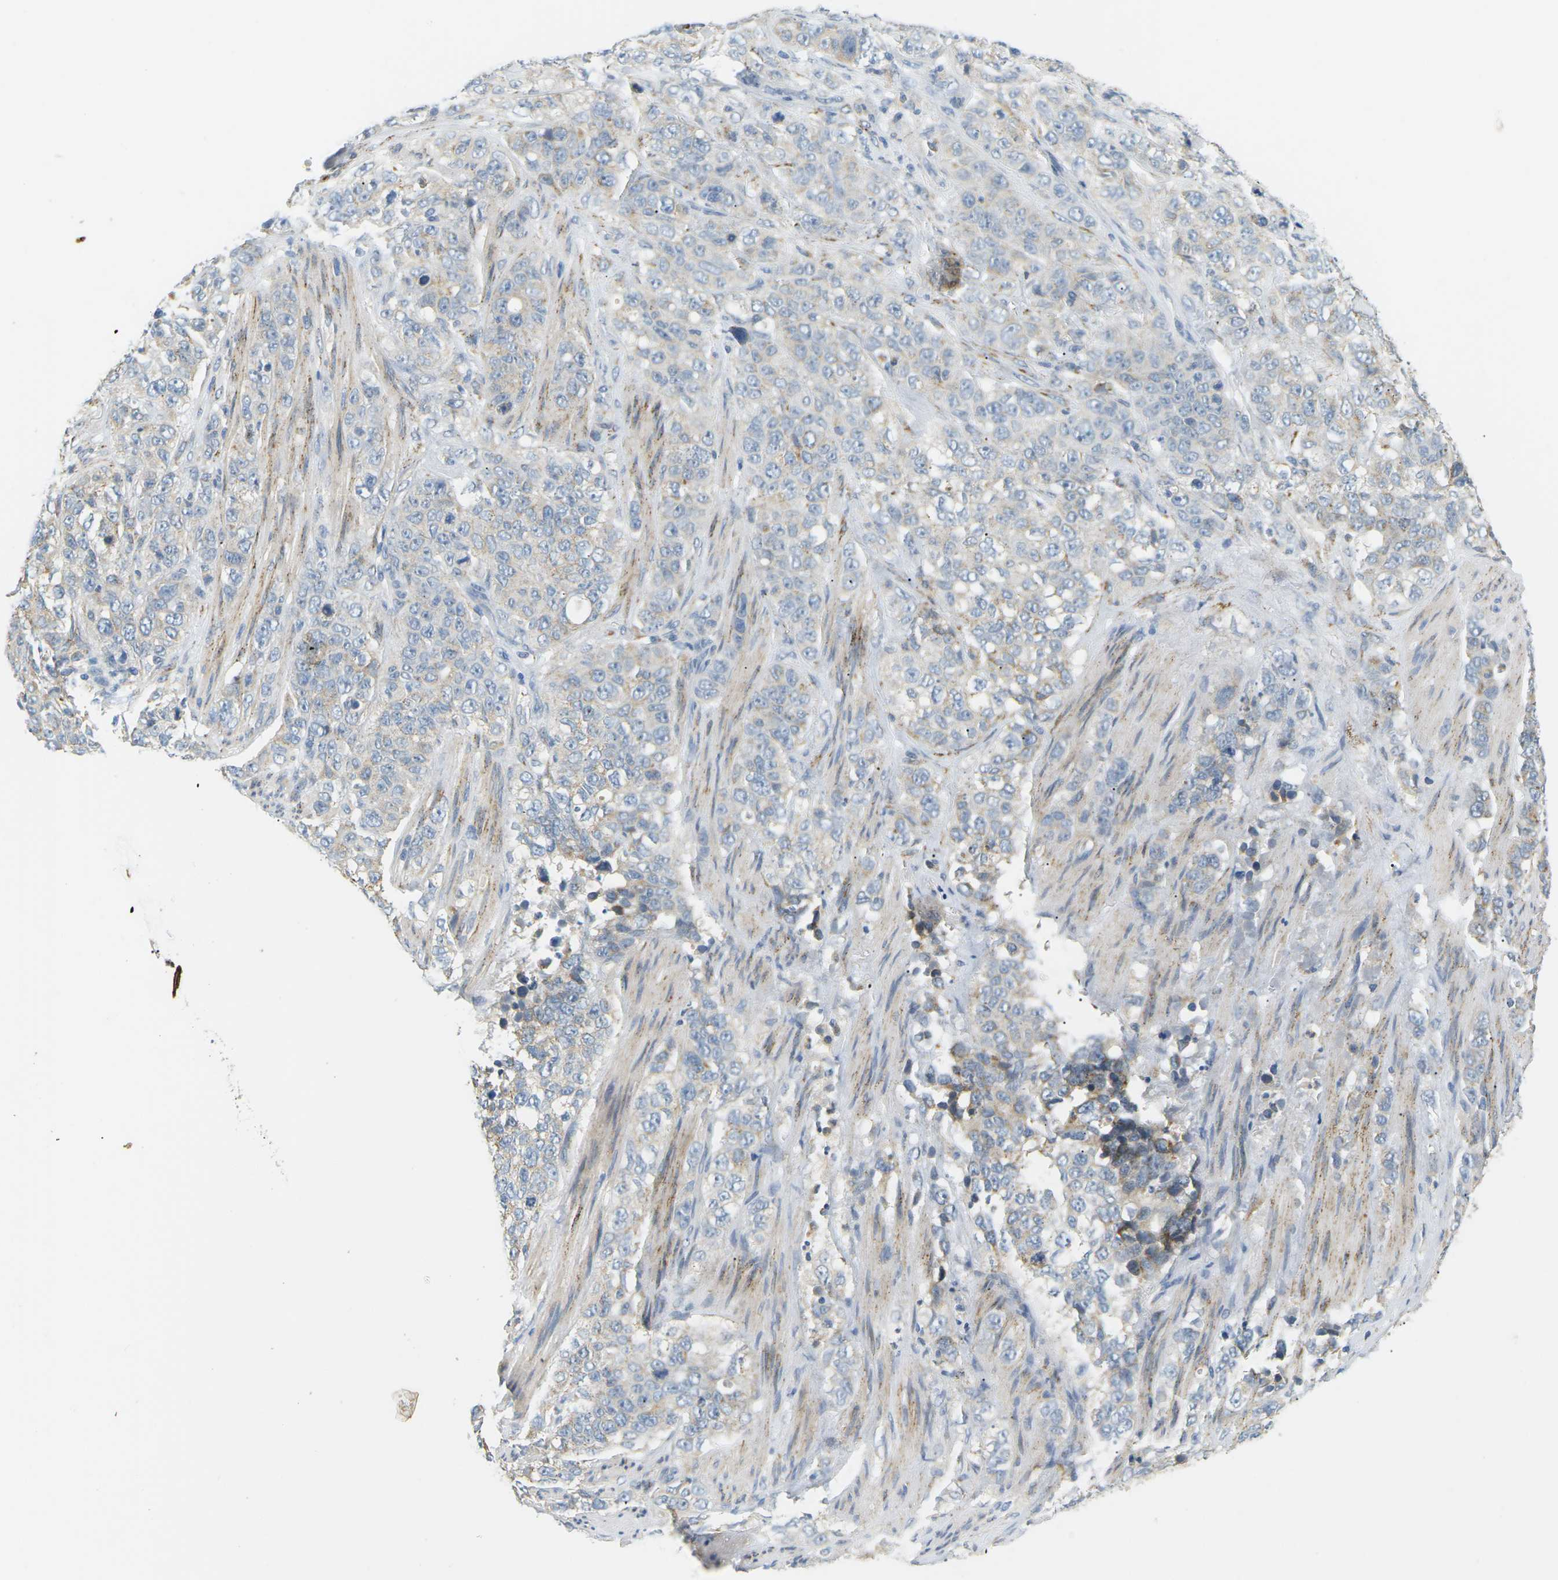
{"staining": {"intensity": "weak", "quantity": "<25%", "location": "cytoplasmic/membranous"}, "tissue": "stomach cancer", "cell_type": "Tumor cells", "image_type": "cancer", "snomed": [{"axis": "morphology", "description": "Adenocarcinoma, NOS"}, {"axis": "topography", "description": "Stomach"}], "caption": "This micrograph is of stomach cancer (adenocarcinoma) stained with IHC to label a protein in brown with the nuclei are counter-stained blue. There is no positivity in tumor cells.", "gene": "CD300E", "patient": {"sex": "male", "age": 48}}